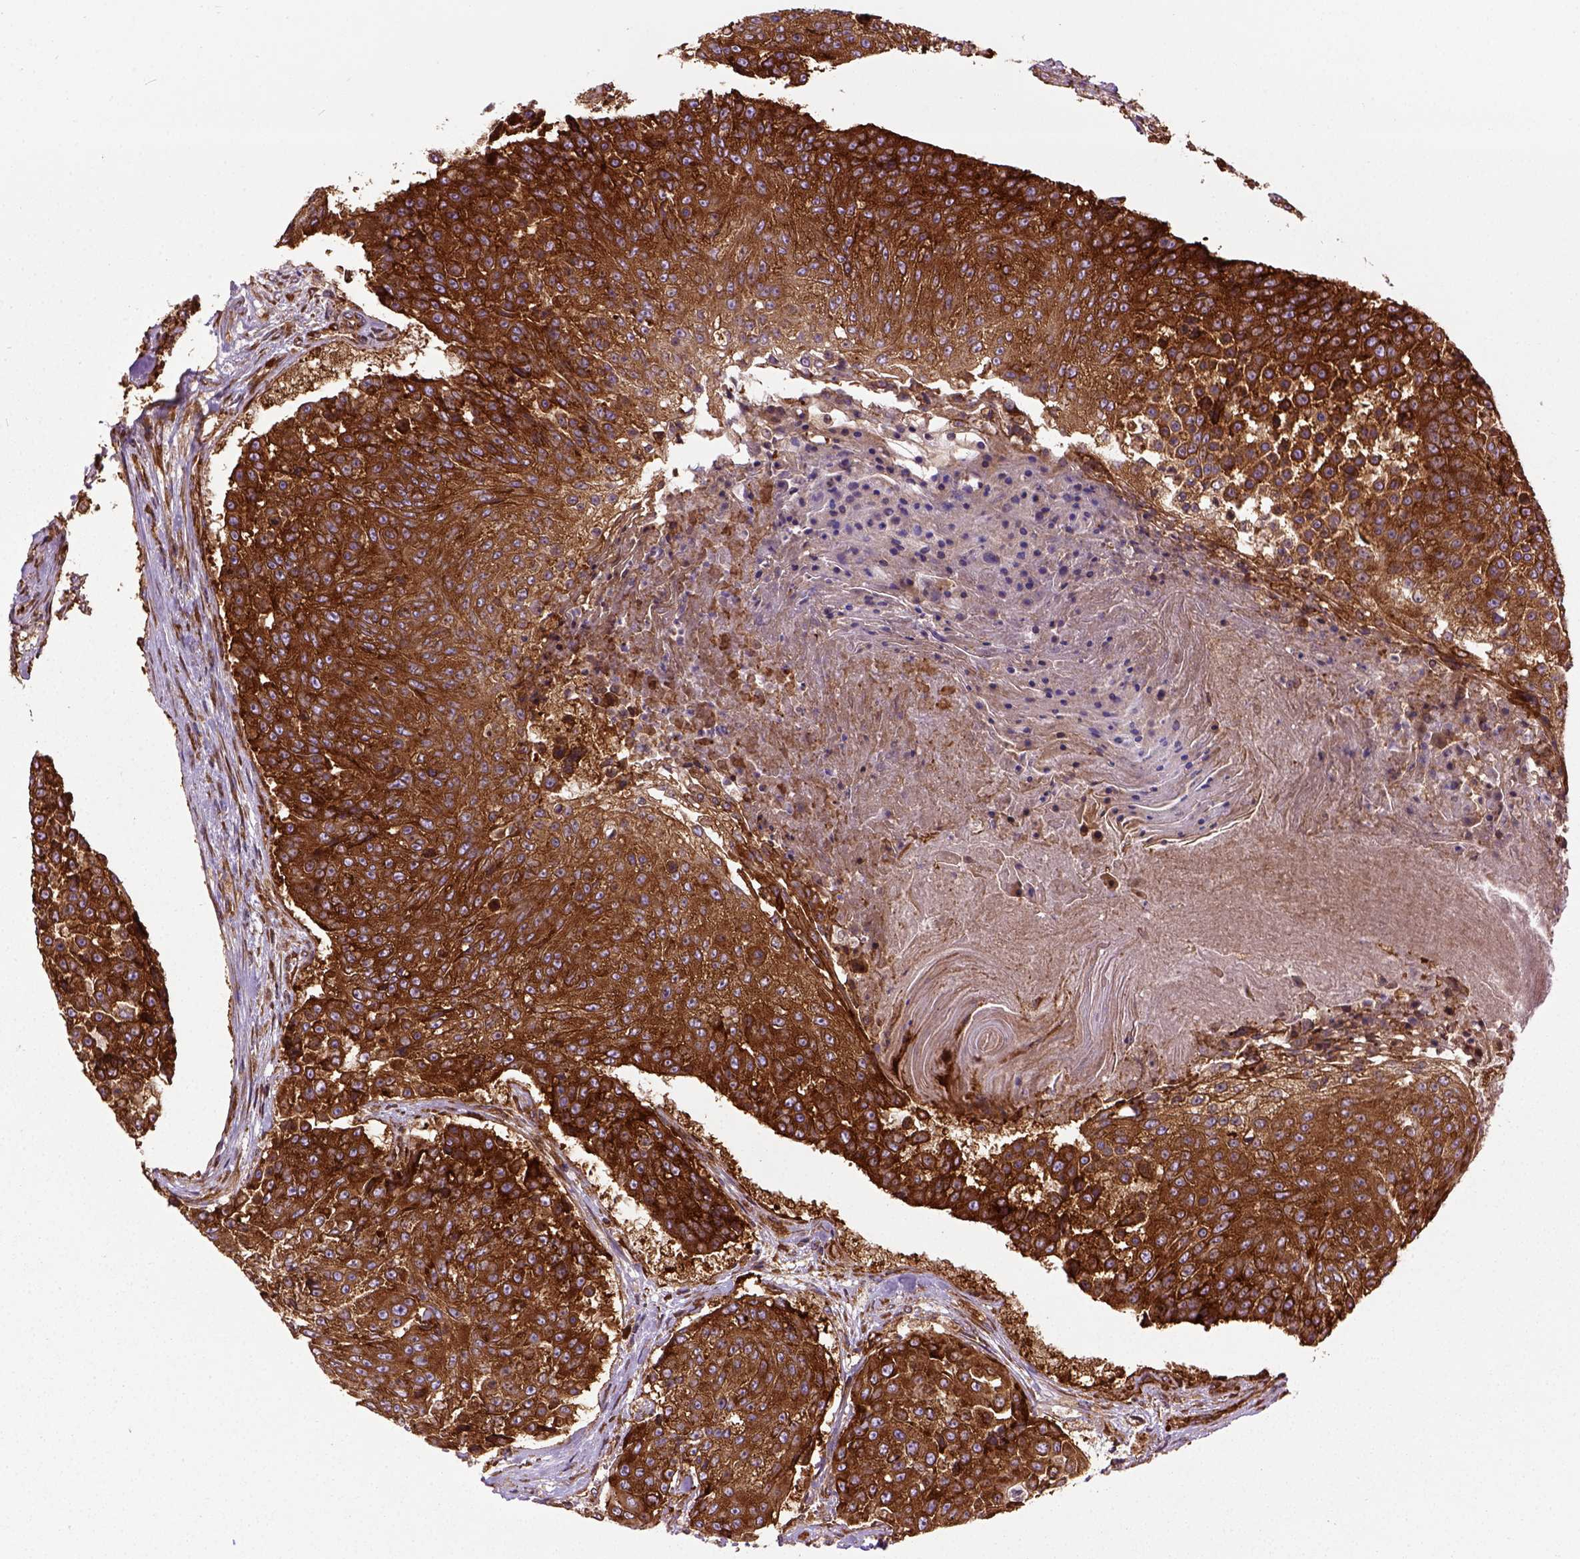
{"staining": {"intensity": "strong", "quantity": ">75%", "location": "cytoplasmic/membranous"}, "tissue": "urothelial cancer", "cell_type": "Tumor cells", "image_type": "cancer", "snomed": [{"axis": "morphology", "description": "Urothelial carcinoma, High grade"}, {"axis": "topography", "description": "Urinary bladder"}], "caption": "Tumor cells show strong cytoplasmic/membranous staining in approximately >75% of cells in urothelial carcinoma (high-grade).", "gene": "CAPRIN1", "patient": {"sex": "female", "age": 63}}